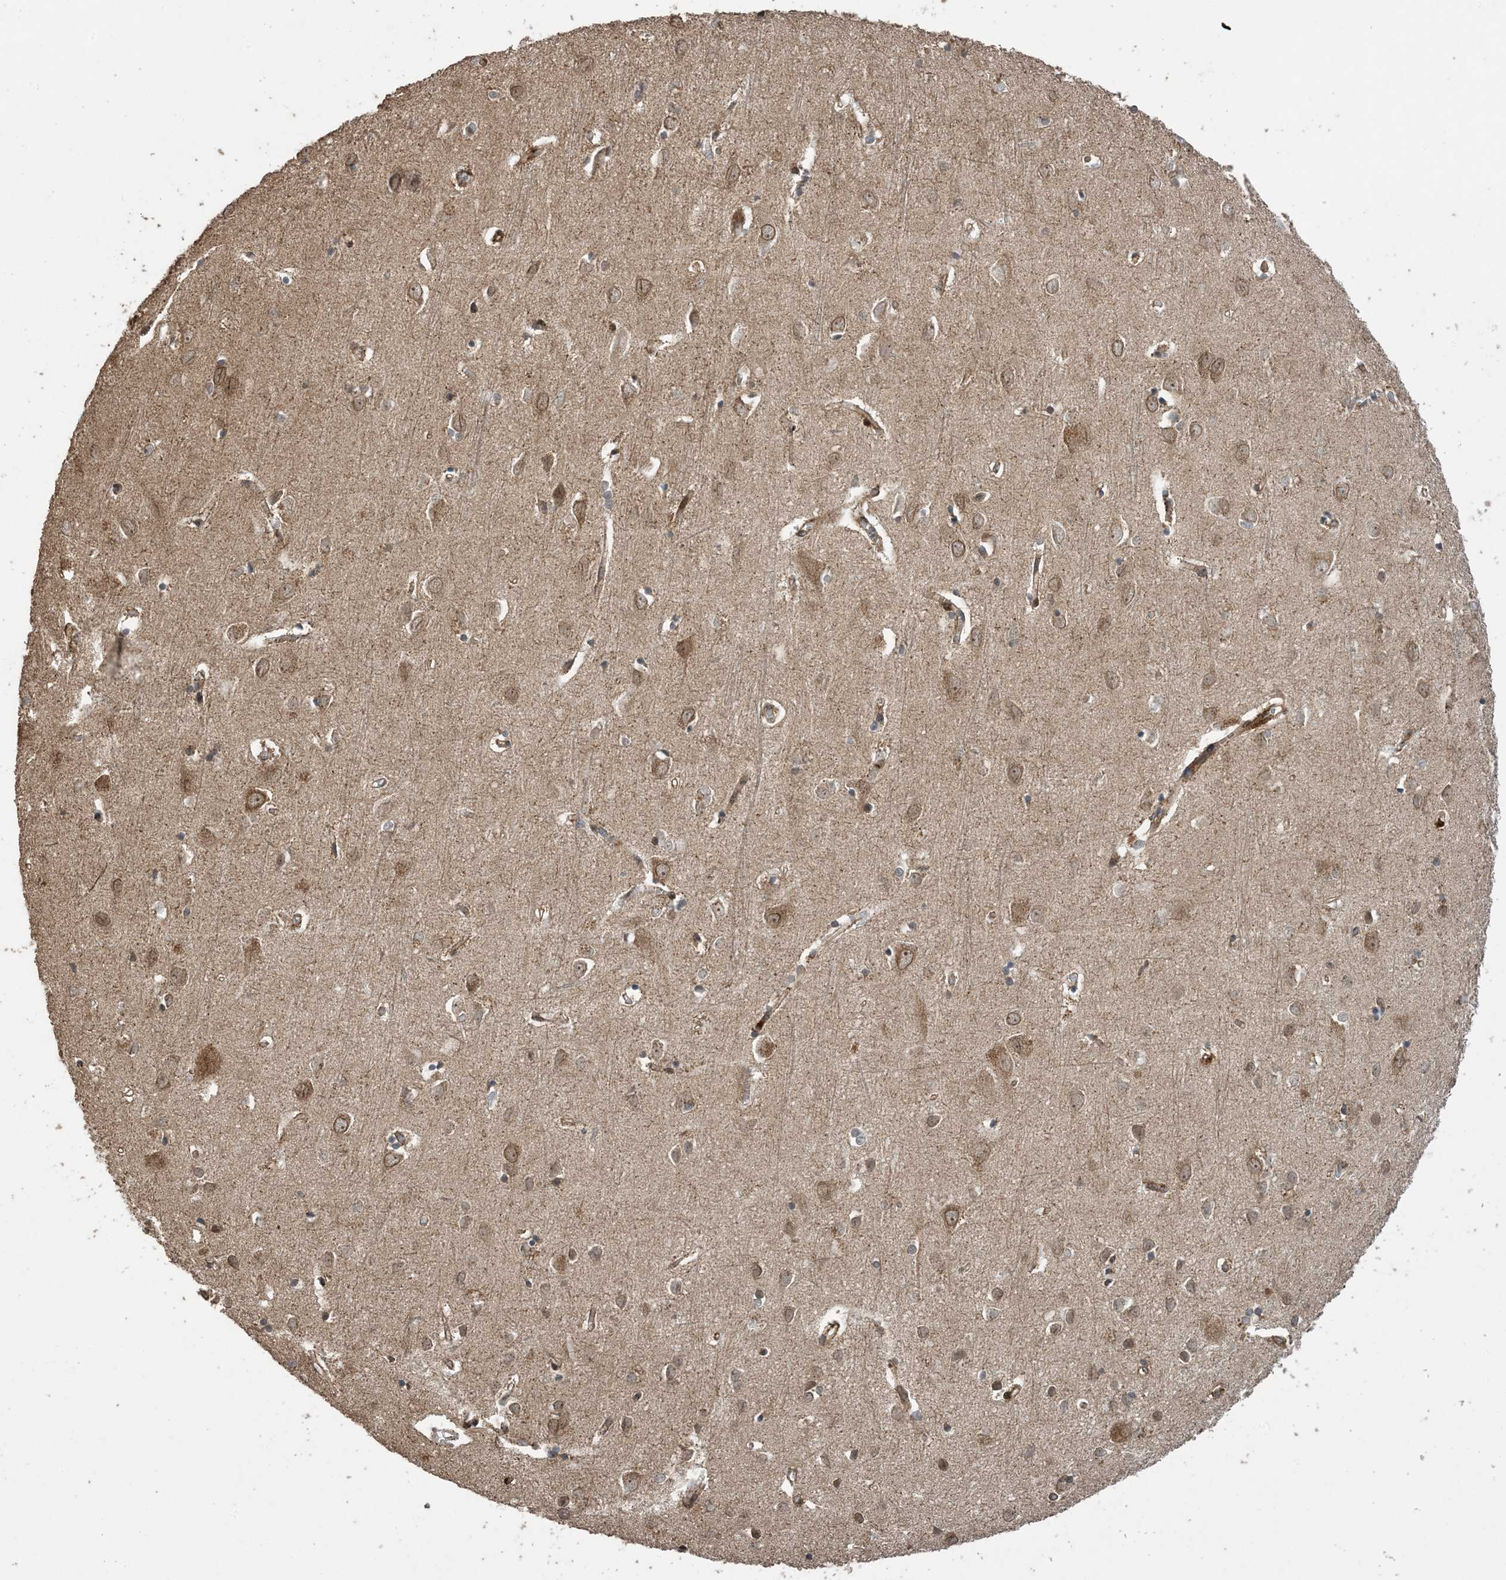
{"staining": {"intensity": "moderate", "quantity": ">75%", "location": "cytoplasmic/membranous"}, "tissue": "cerebral cortex", "cell_type": "Endothelial cells", "image_type": "normal", "snomed": [{"axis": "morphology", "description": "Normal tissue, NOS"}, {"axis": "topography", "description": "Cerebral cortex"}], "caption": "About >75% of endothelial cells in unremarkable cerebral cortex demonstrate moderate cytoplasmic/membranous protein expression as visualized by brown immunohistochemical staining.", "gene": "ZNF511", "patient": {"sex": "female", "age": 64}}